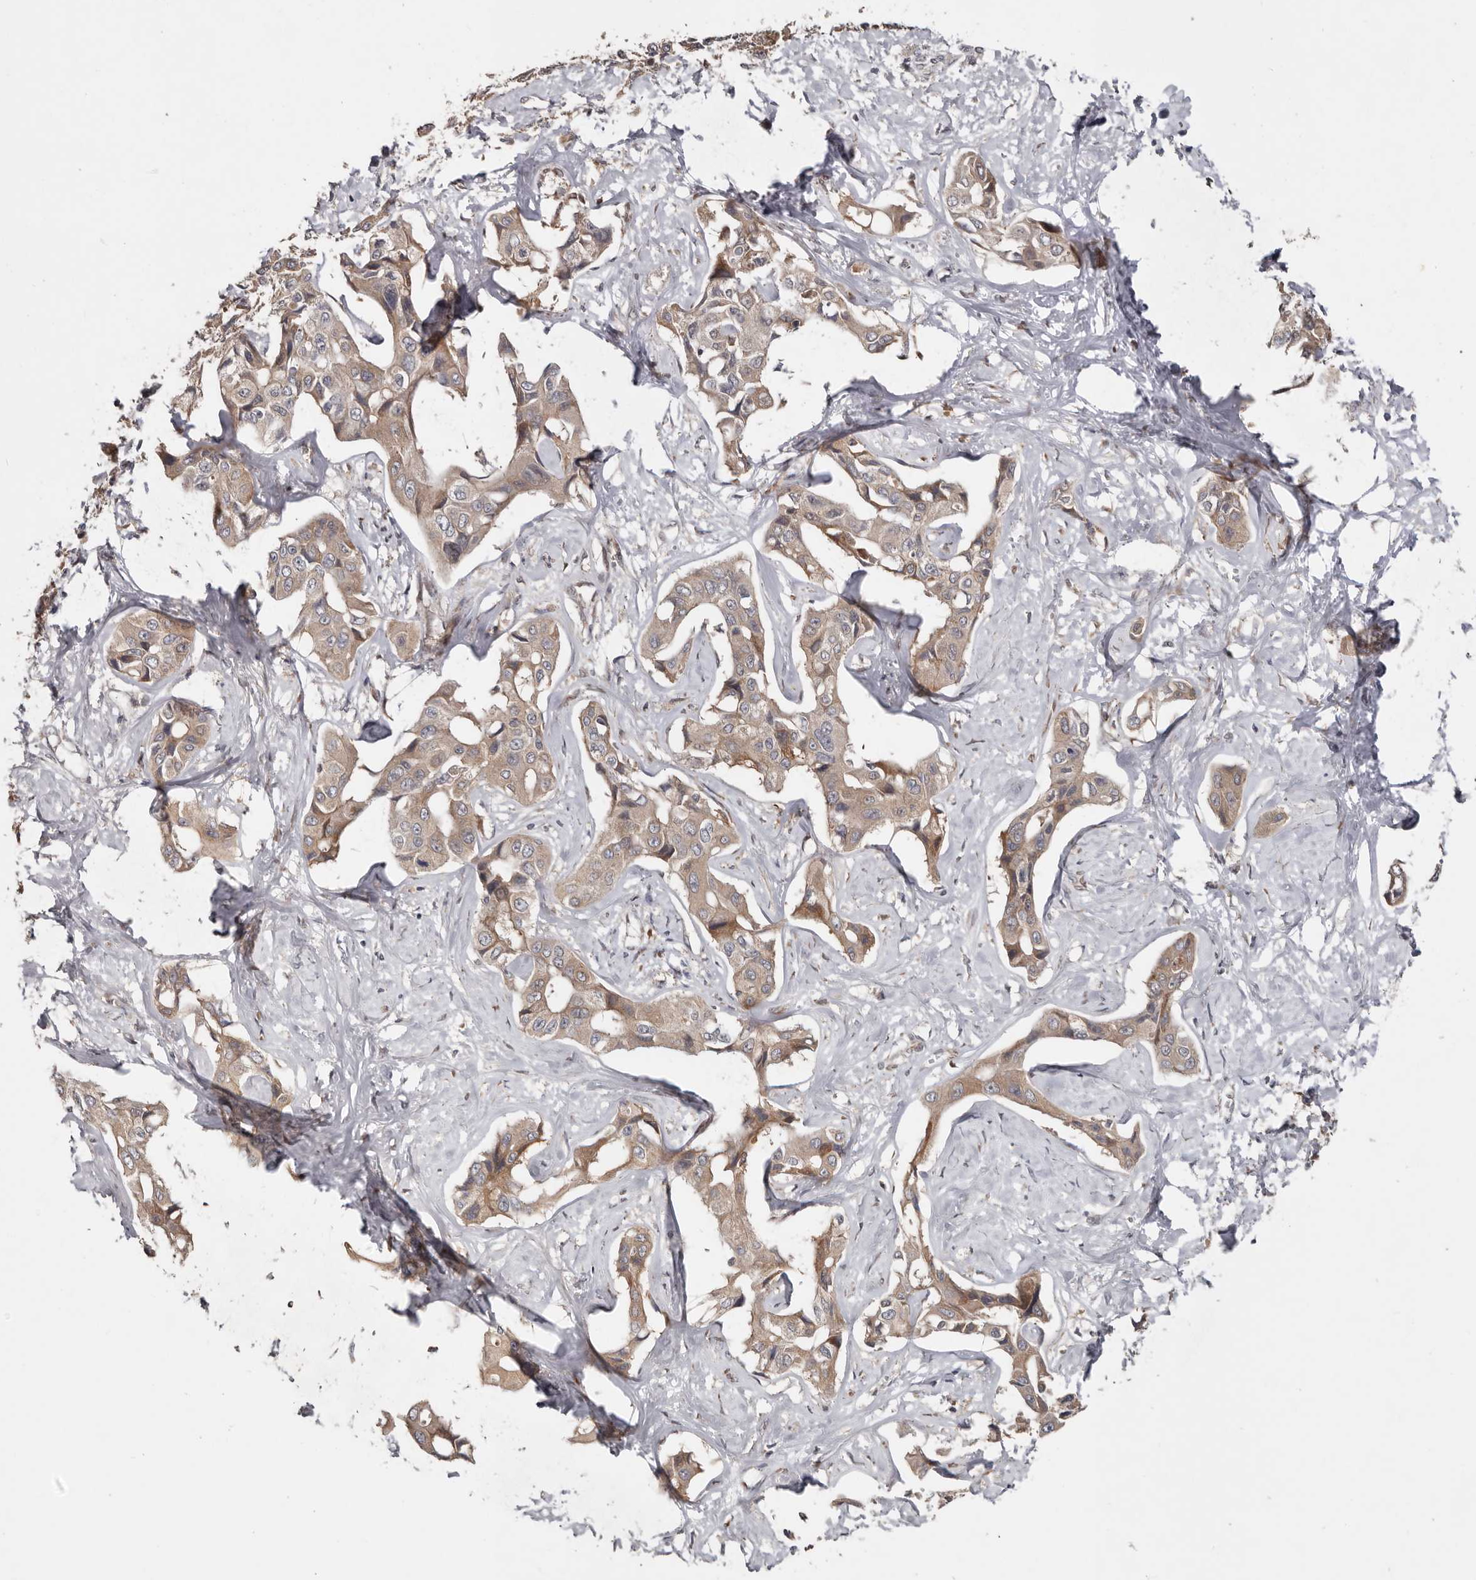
{"staining": {"intensity": "moderate", "quantity": ">75%", "location": "cytoplasmic/membranous"}, "tissue": "liver cancer", "cell_type": "Tumor cells", "image_type": "cancer", "snomed": [{"axis": "morphology", "description": "Cholangiocarcinoma"}, {"axis": "topography", "description": "Liver"}], "caption": "A micrograph showing moderate cytoplasmic/membranous expression in about >75% of tumor cells in liver cholangiocarcinoma, as visualized by brown immunohistochemical staining.", "gene": "CHML", "patient": {"sex": "male", "age": 59}}